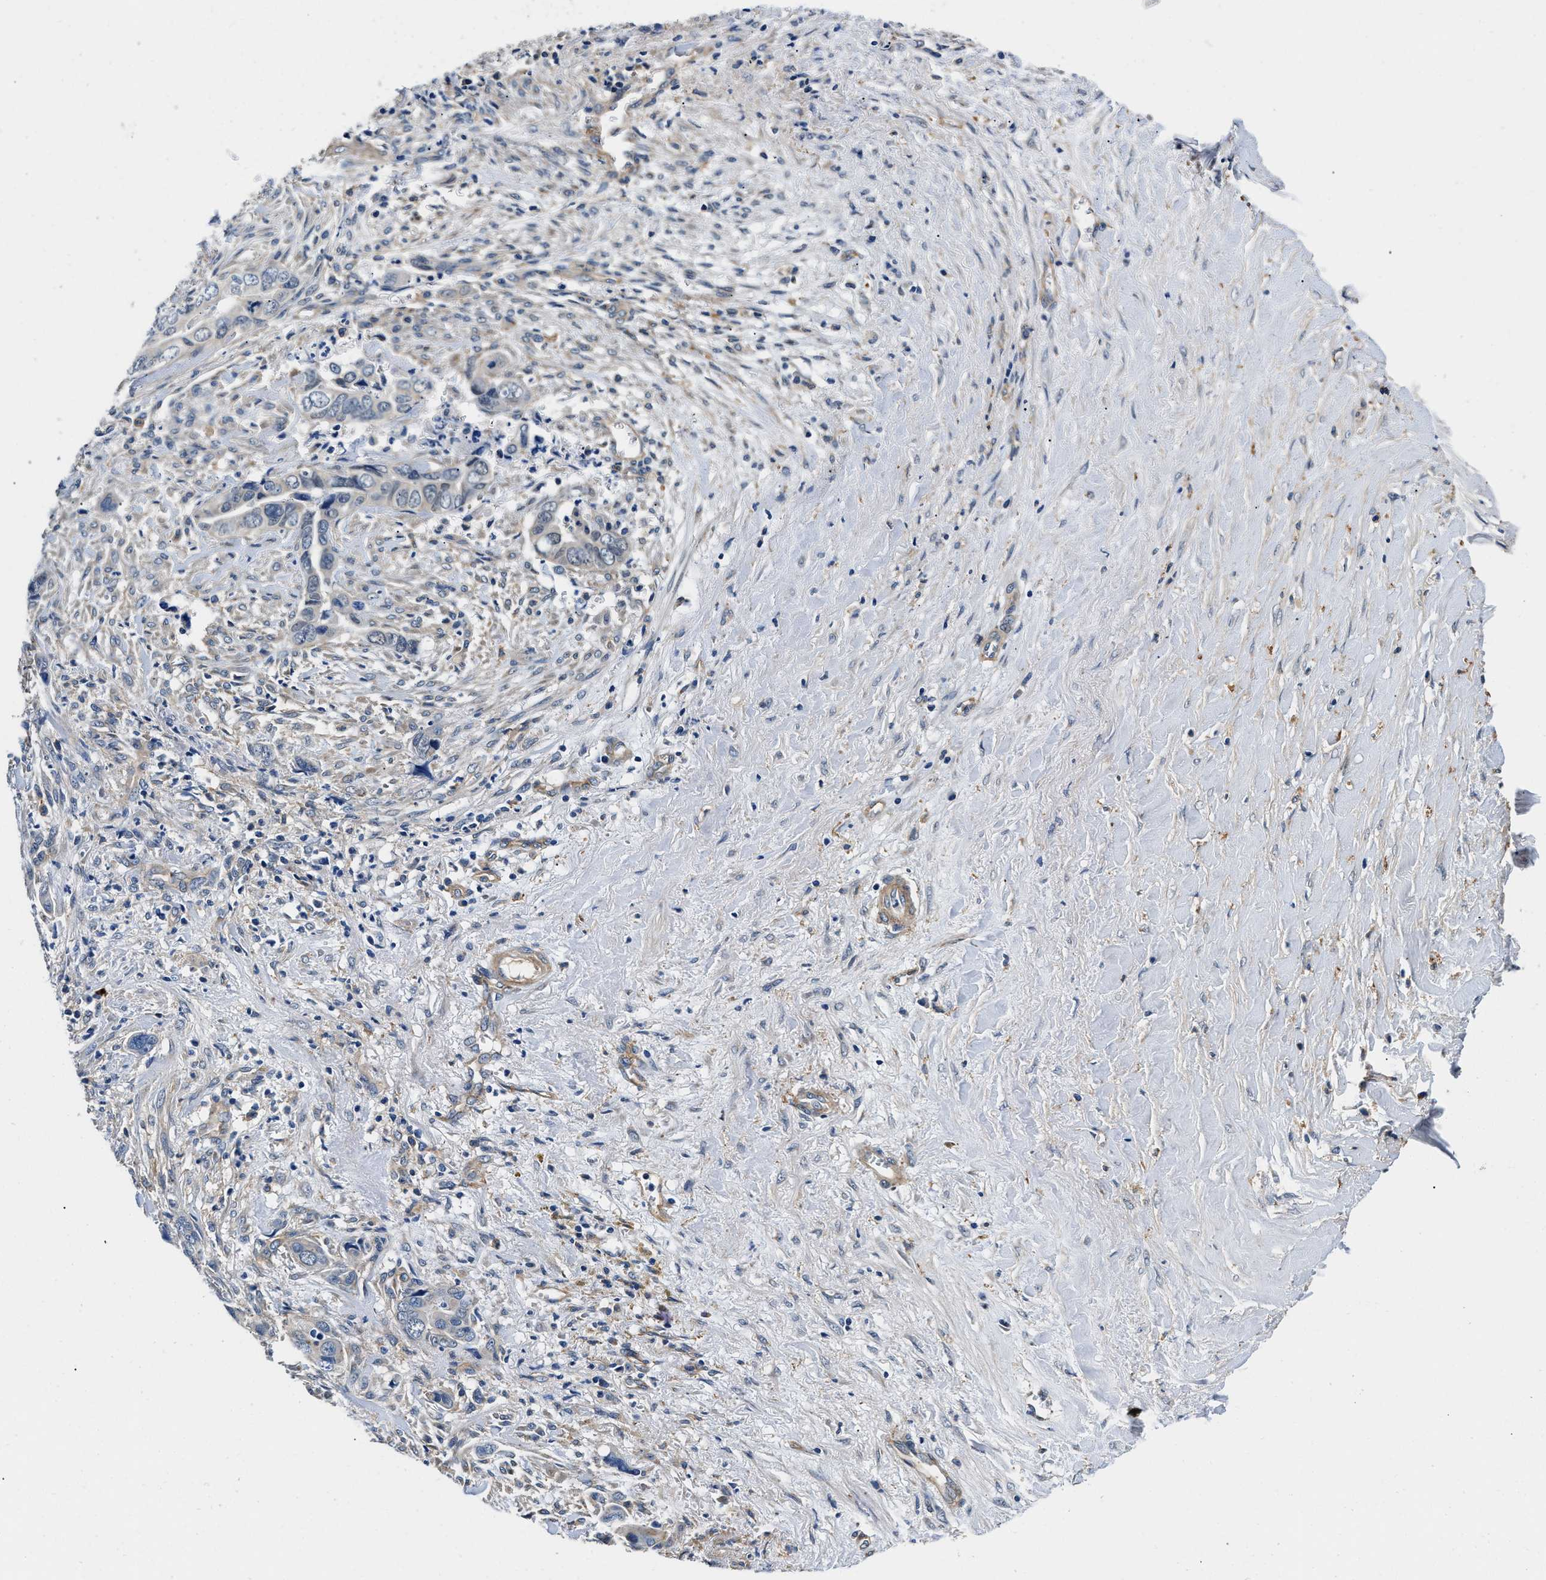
{"staining": {"intensity": "negative", "quantity": "none", "location": "none"}, "tissue": "liver cancer", "cell_type": "Tumor cells", "image_type": "cancer", "snomed": [{"axis": "morphology", "description": "Cholangiocarcinoma"}, {"axis": "topography", "description": "Liver"}], "caption": "This histopathology image is of cholangiocarcinoma (liver) stained with IHC to label a protein in brown with the nuclei are counter-stained blue. There is no staining in tumor cells.", "gene": "ZFAND3", "patient": {"sex": "female", "age": 79}}